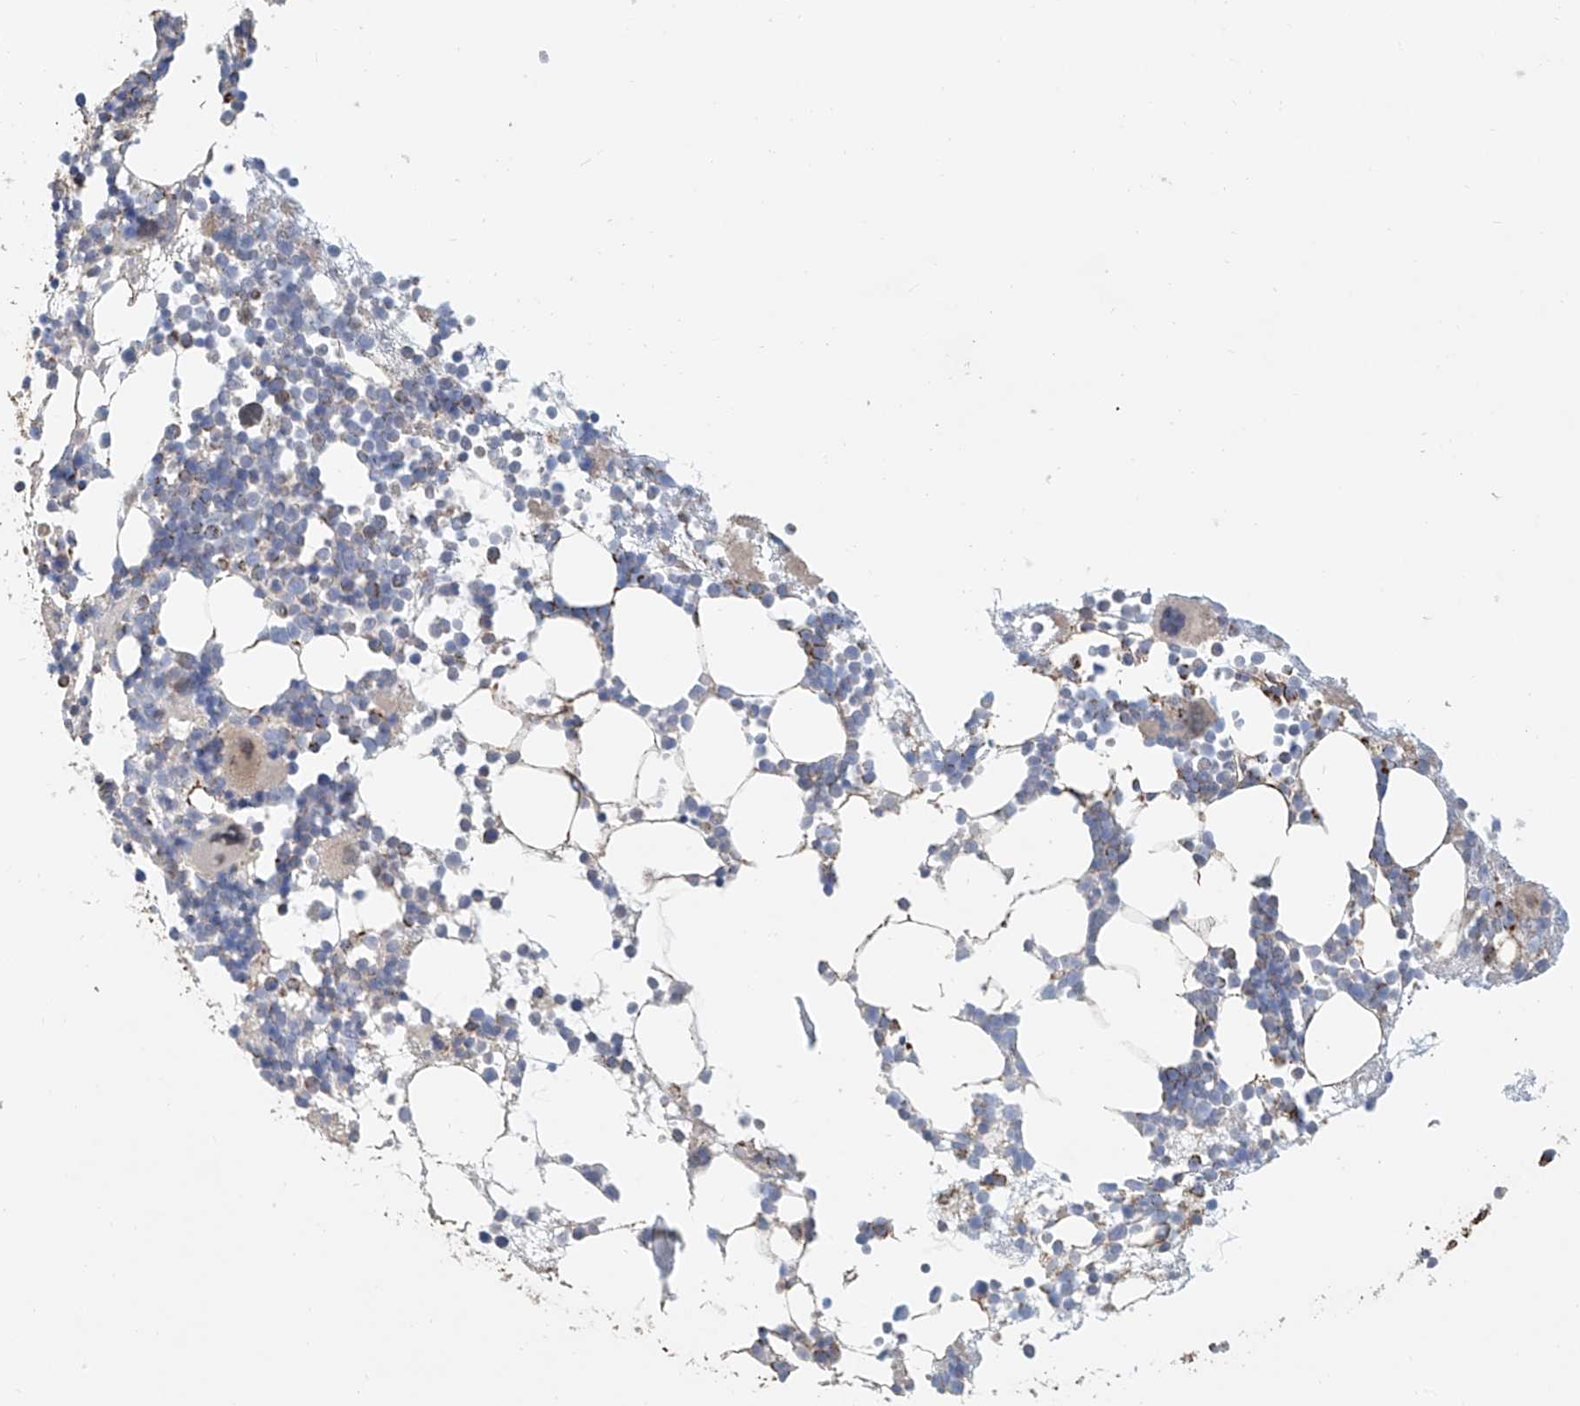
{"staining": {"intensity": "moderate", "quantity": "<25%", "location": "cytoplasmic/membranous"}, "tissue": "bone marrow", "cell_type": "Hematopoietic cells", "image_type": "normal", "snomed": [{"axis": "morphology", "description": "Normal tissue, NOS"}, {"axis": "topography", "description": "Bone marrow"}], "caption": "Brown immunohistochemical staining in benign human bone marrow demonstrates moderate cytoplasmic/membranous staining in approximately <25% of hematopoietic cells. Nuclei are stained in blue.", "gene": "MCL1", "patient": {"sex": "female", "age": 57}}